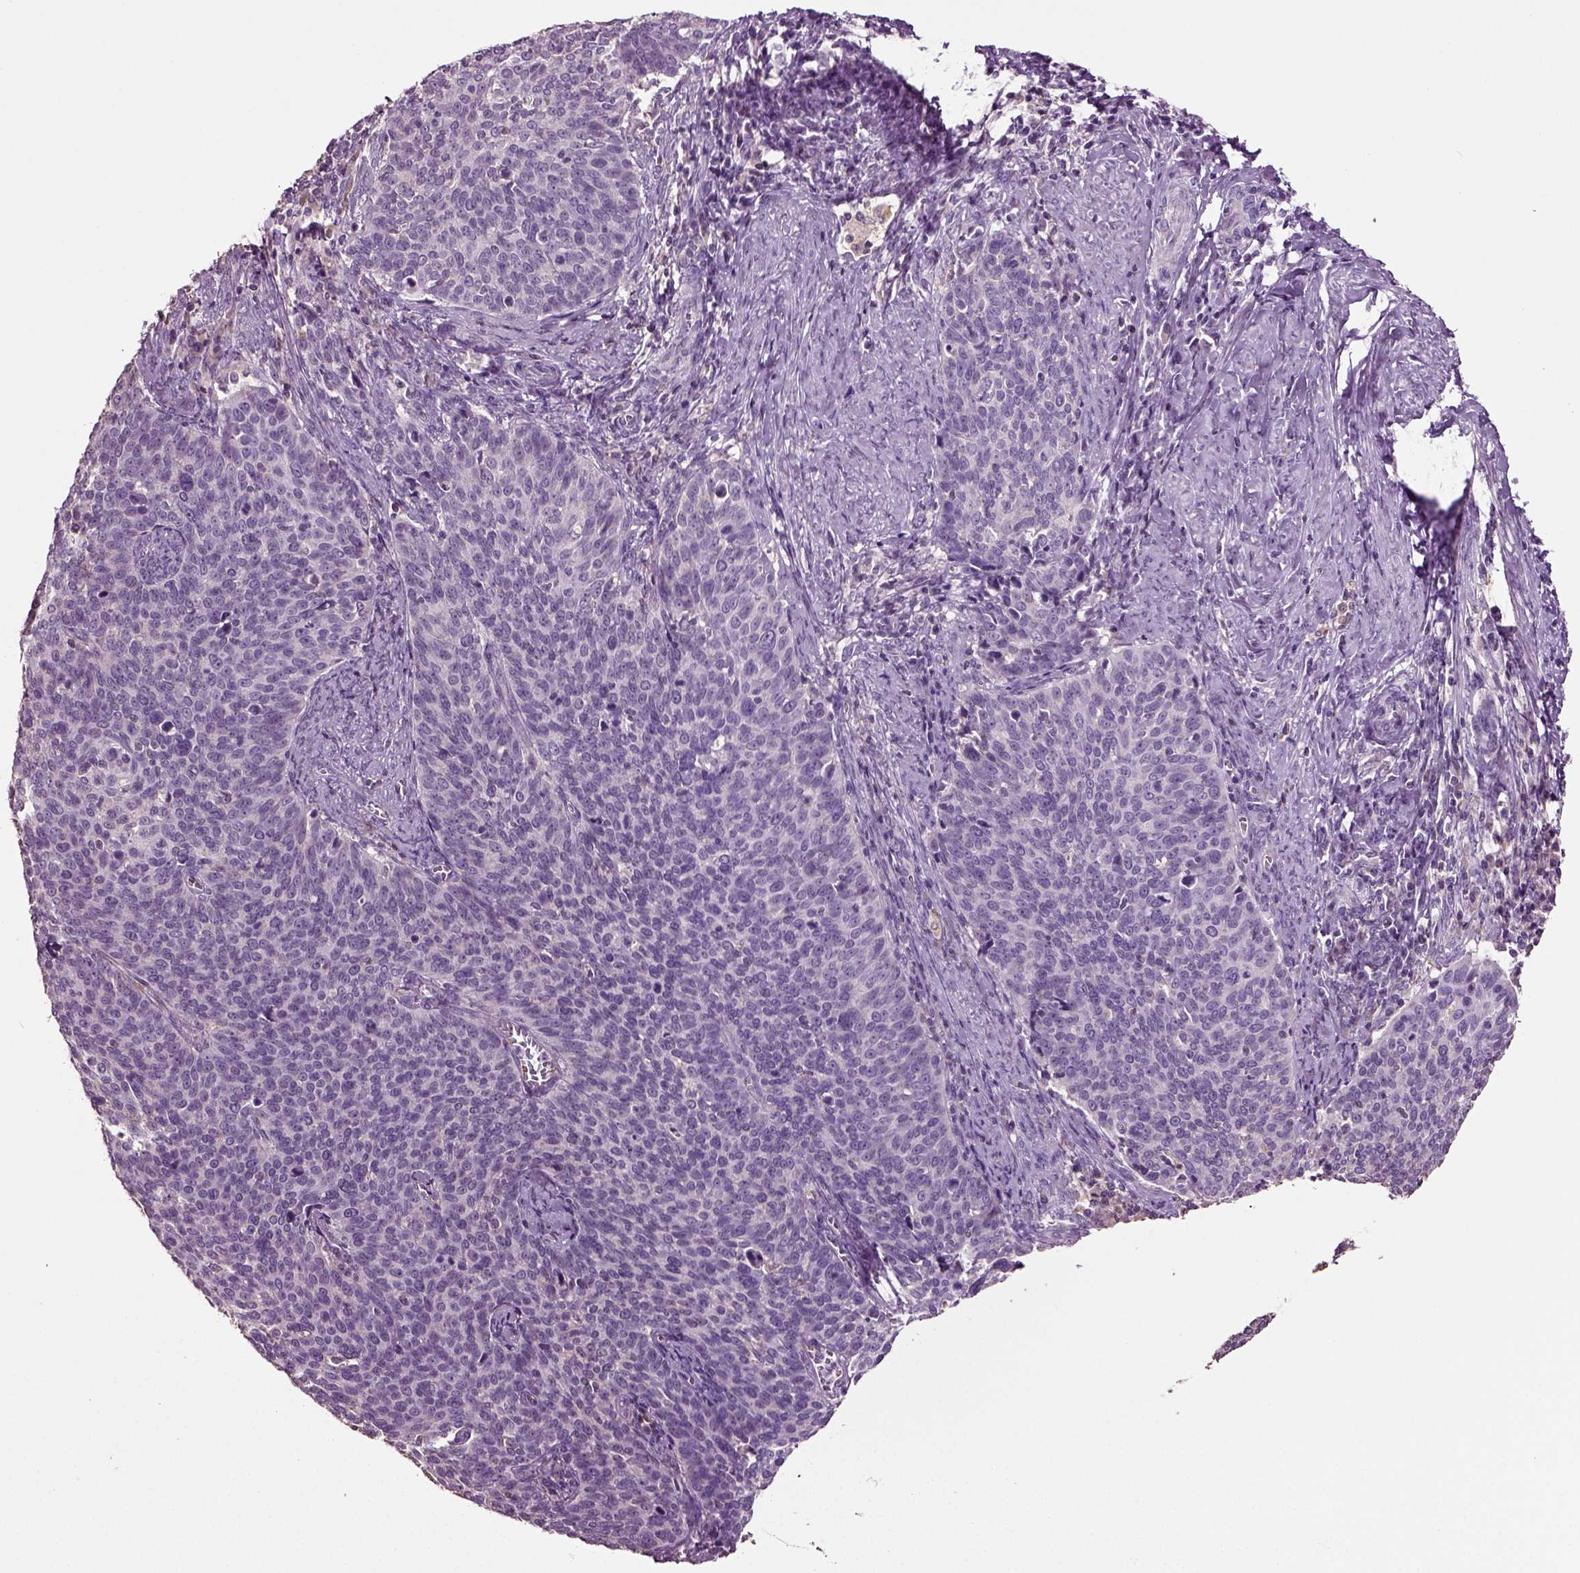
{"staining": {"intensity": "negative", "quantity": "none", "location": "none"}, "tissue": "cervical cancer", "cell_type": "Tumor cells", "image_type": "cancer", "snomed": [{"axis": "morphology", "description": "Normal tissue, NOS"}, {"axis": "morphology", "description": "Squamous cell carcinoma, NOS"}, {"axis": "topography", "description": "Cervix"}], "caption": "Immunohistochemical staining of human cervical cancer (squamous cell carcinoma) exhibits no significant positivity in tumor cells.", "gene": "DEFB118", "patient": {"sex": "female", "age": 39}}